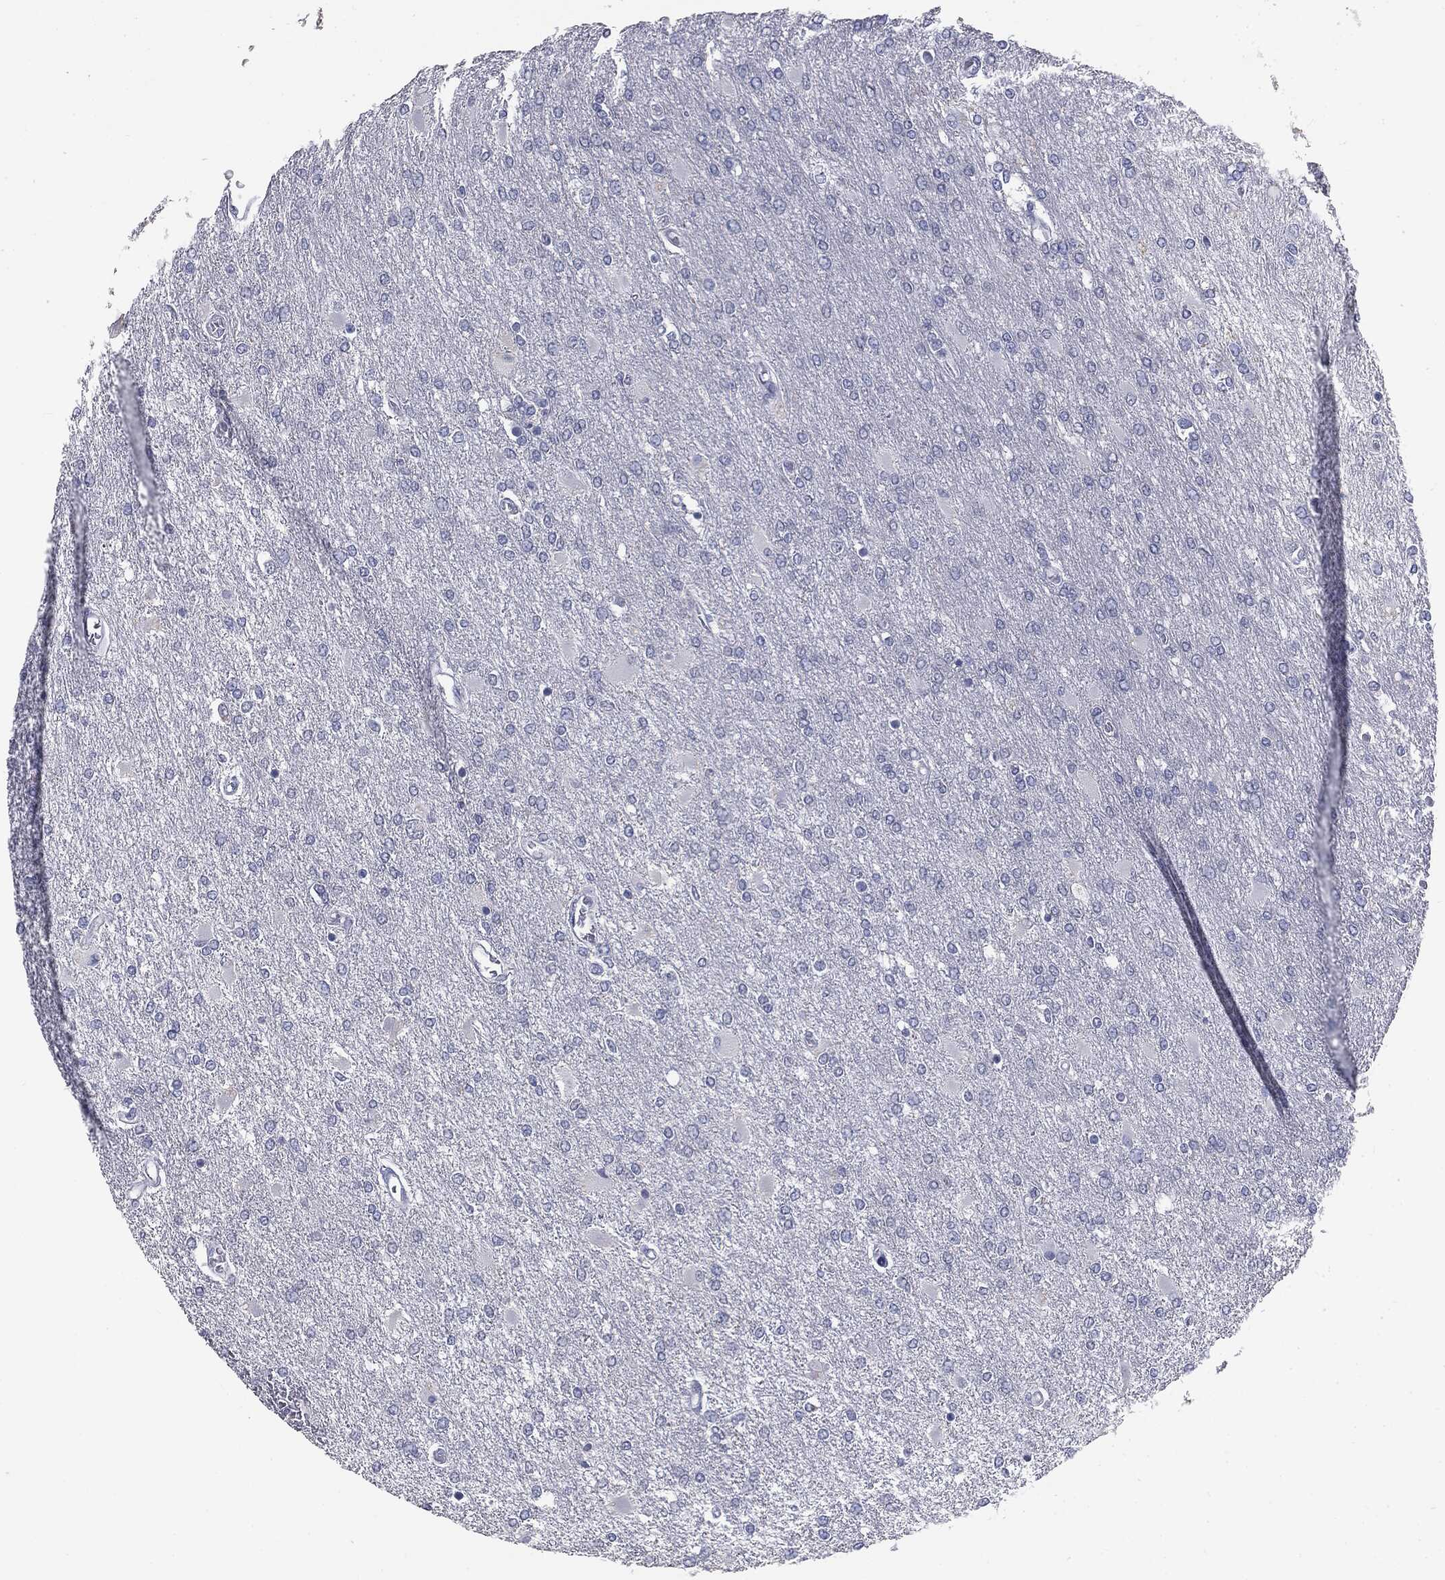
{"staining": {"intensity": "negative", "quantity": "none", "location": "none"}, "tissue": "glioma", "cell_type": "Tumor cells", "image_type": "cancer", "snomed": [{"axis": "morphology", "description": "Glioma, malignant, High grade"}, {"axis": "topography", "description": "Cerebral cortex"}], "caption": "Glioma stained for a protein using immunohistochemistry (IHC) shows no positivity tumor cells.", "gene": "MUC1", "patient": {"sex": "male", "age": 79}}